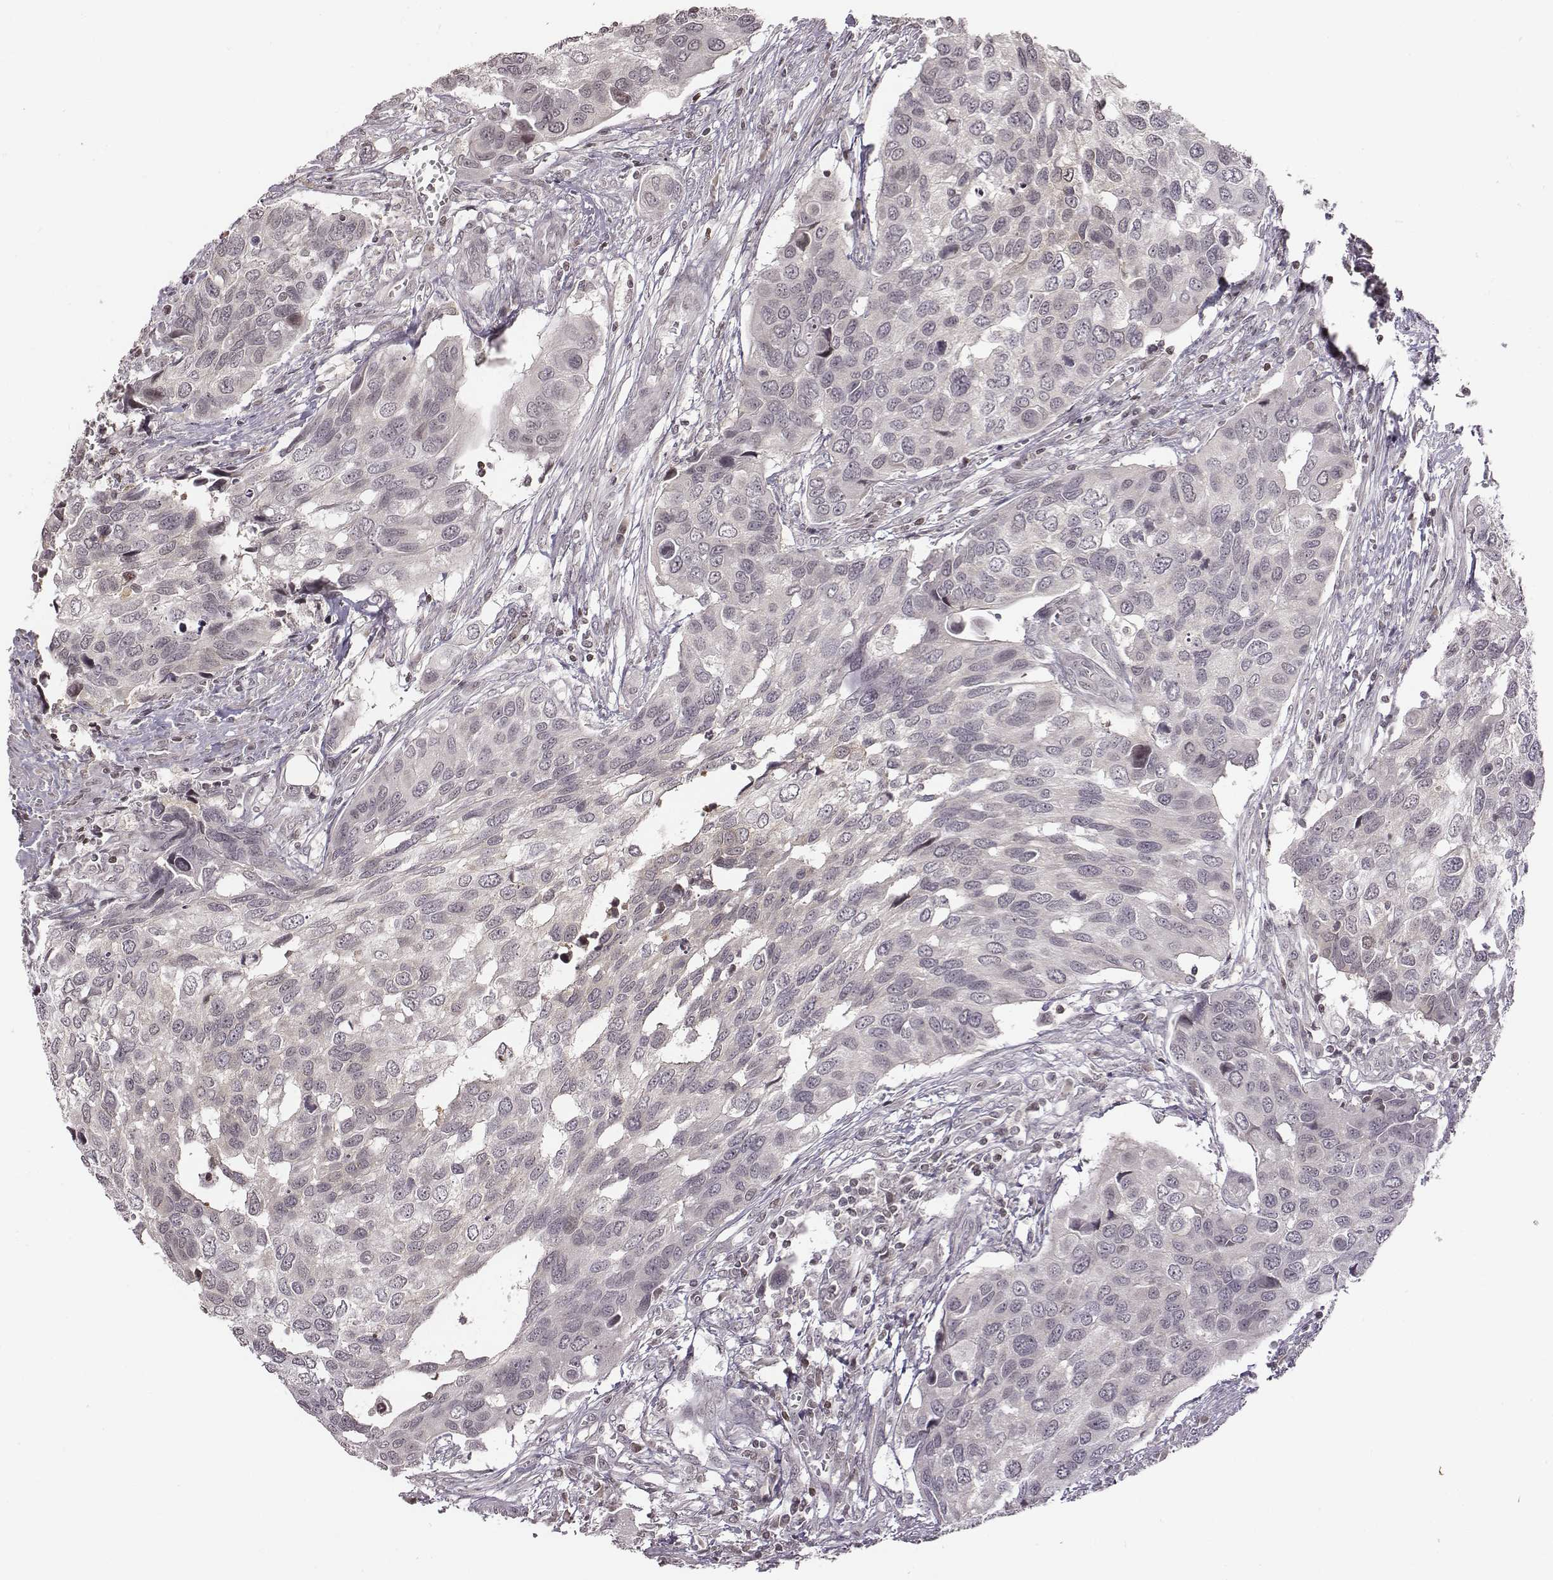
{"staining": {"intensity": "negative", "quantity": "none", "location": "none"}, "tissue": "urothelial cancer", "cell_type": "Tumor cells", "image_type": "cancer", "snomed": [{"axis": "morphology", "description": "Urothelial carcinoma, High grade"}, {"axis": "topography", "description": "Urinary bladder"}], "caption": "Tumor cells are negative for brown protein staining in urothelial cancer. (DAB (3,3'-diaminobenzidine) immunohistochemistry (IHC), high magnification).", "gene": "GRM4", "patient": {"sex": "male", "age": 60}}